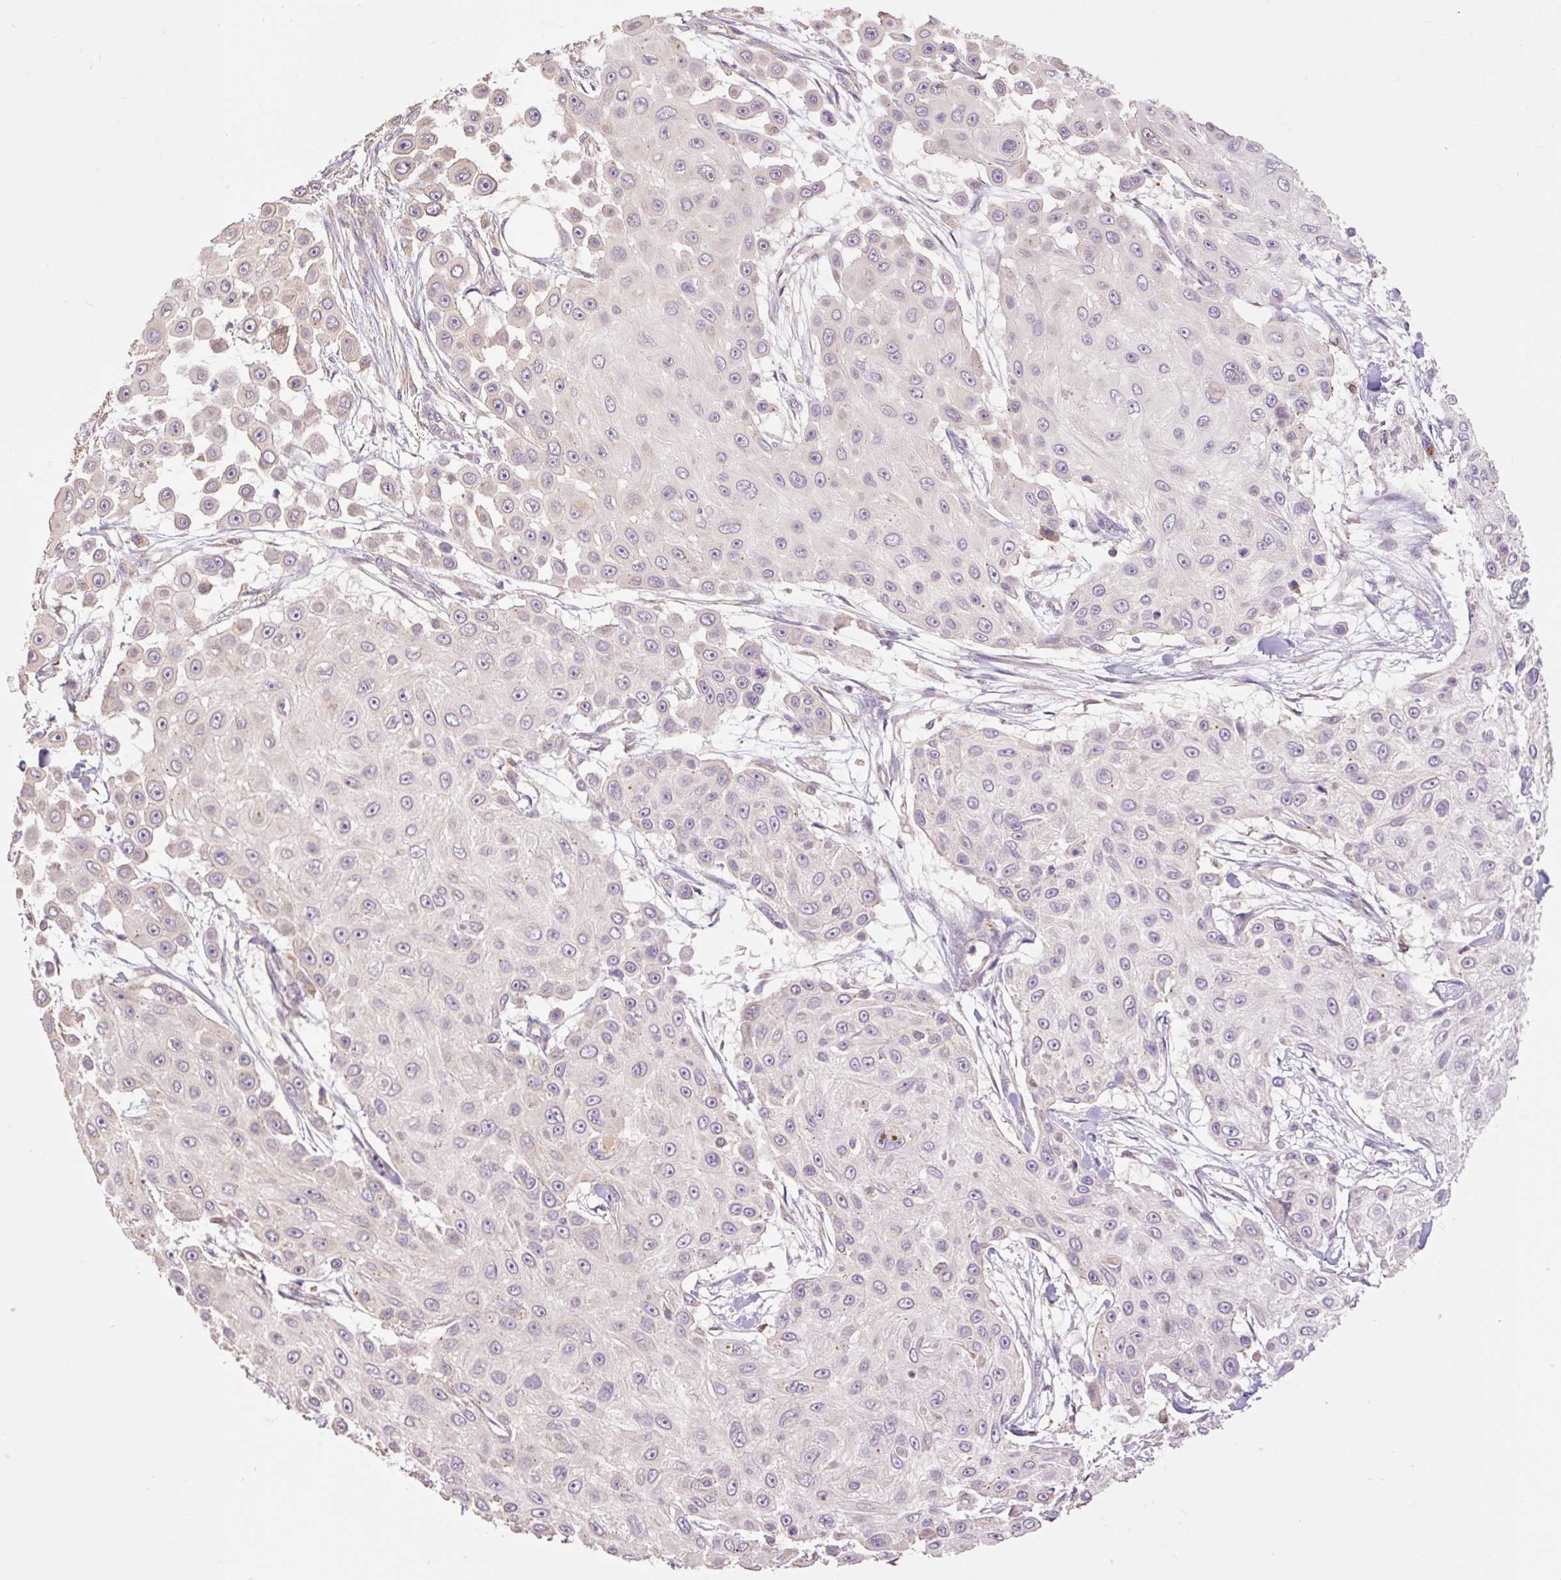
{"staining": {"intensity": "weak", "quantity": "25%-75%", "location": "cytoplasmic/membranous"}, "tissue": "skin cancer", "cell_type": "Tumor cells", "image_type": "cancer", "snomed": [{"axis": "morphology", "description": "Squamous cell carcinoma, NOS"}, {"axis": "topography", "description": "Skin"}], "caption": "Immunohistochemistry (IHC) staining of squamous cell carcinoma (skin), which demonstrates low levels of weak cytoplasmic/membranous positivity in about 25%-75% of tumor cells indicating weak cytoplasmic/membranous protein expression. The staining was performed using DAB (brown) for protein detection and nuclei were counterstained in hematoxylin (blue).", "gene": "DESI1", "patient": {"sex": "male", "age": 67}}